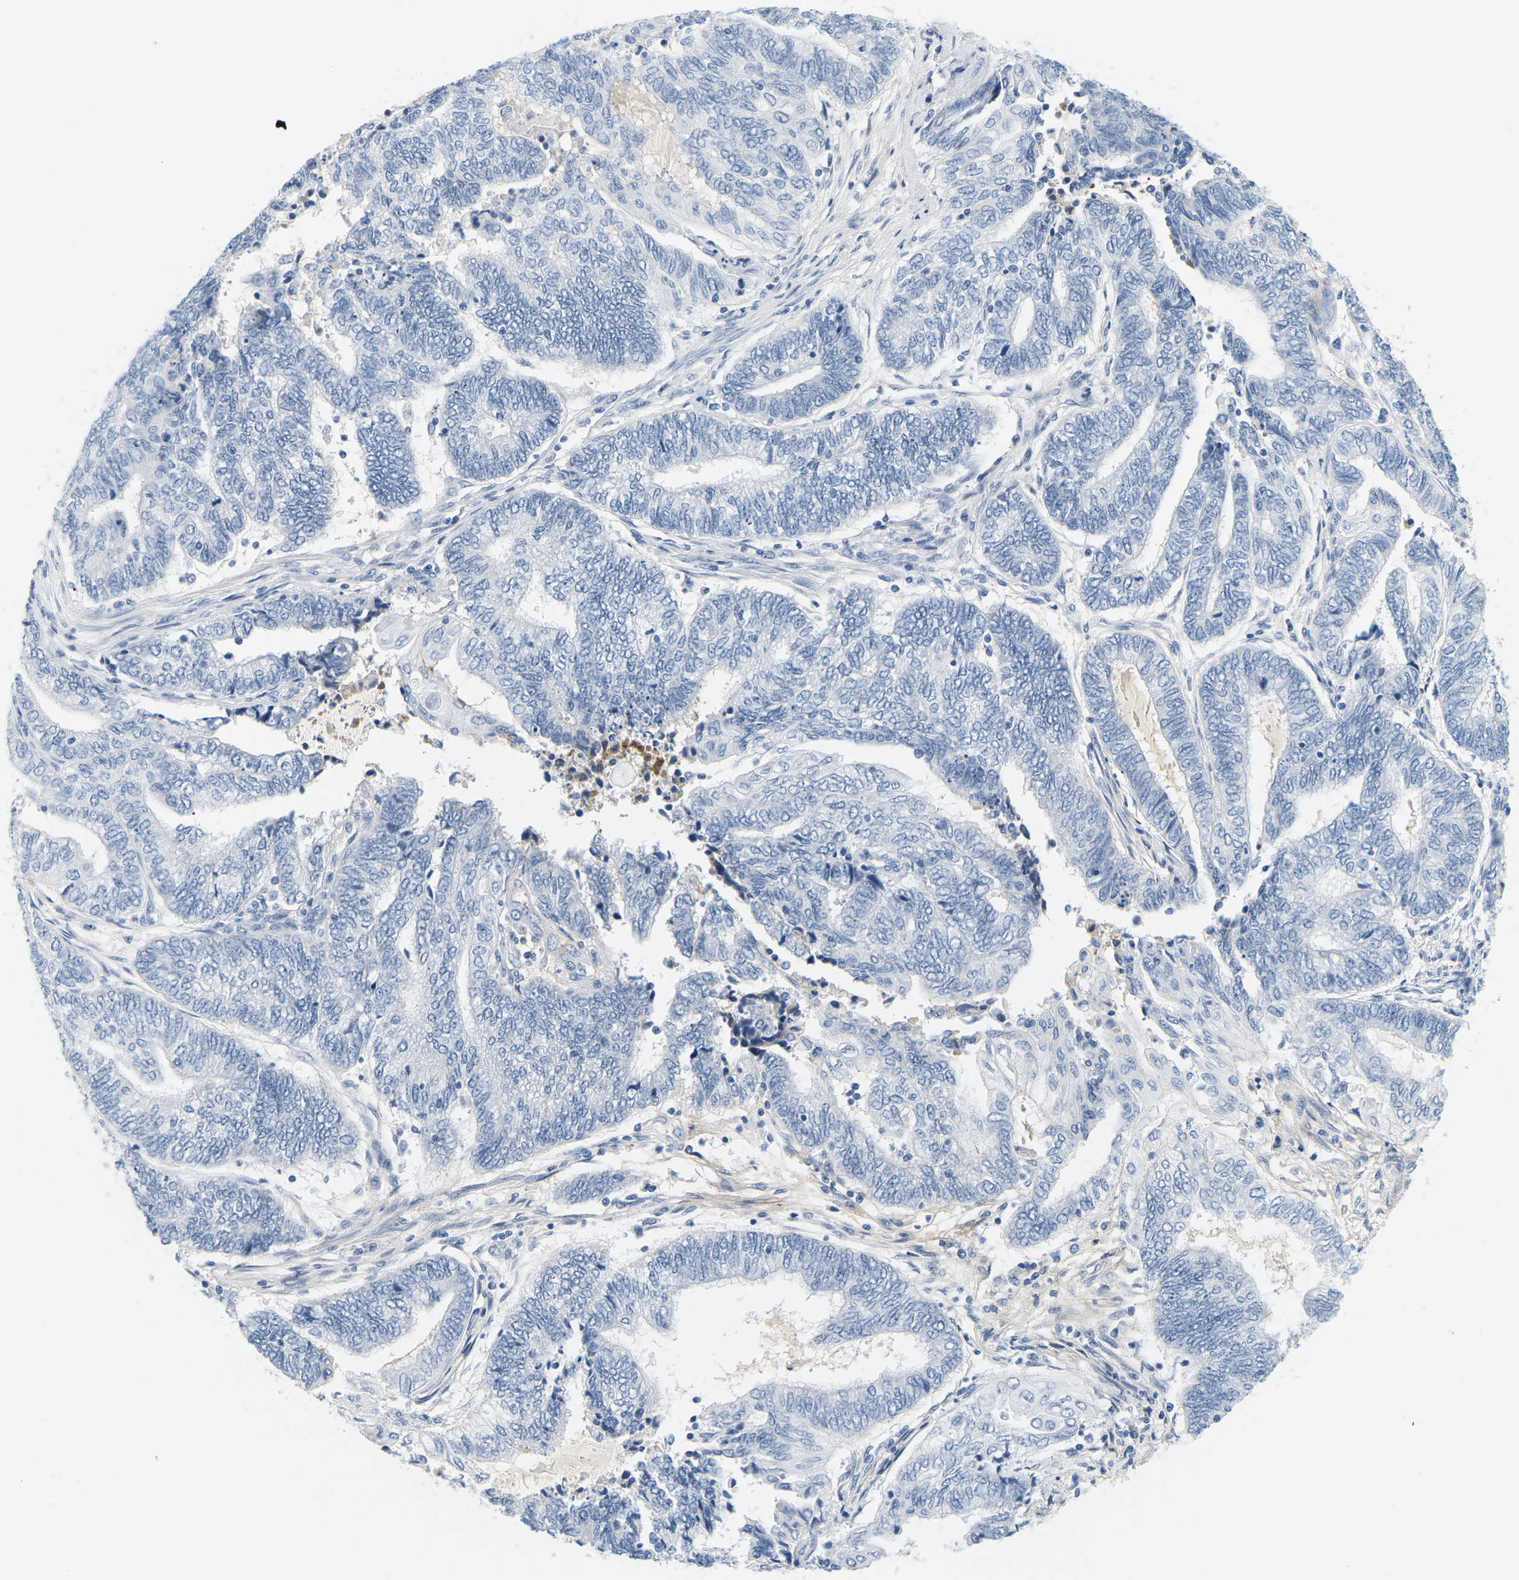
{"staining": {"intensity": "negative", "quantity": "none", "location": "none"}, "tissue": "endometrial cancer", "cell_type": "Tumor cells", "image_type": "cancer", "snomed": [{"axis": "morphology", "description": "Adenocarcinoma, NOS"}, {"axis": "topography", "description": "Uterus"}, {"axis": "topography", "description": "Endometrium"}], "caption": "Immunohistochemistry image of neoplastic tissue: endometrial cancer stained with DAB (3,3'-diaminobenzidine) demonstrates no significant protein expression in tumor cells. (Brightfield microscopy of DAB immunohistochemistry (IHC) at high magnification).", "gene": "APOB", "patient": {"sex": "female", "age": 70}}